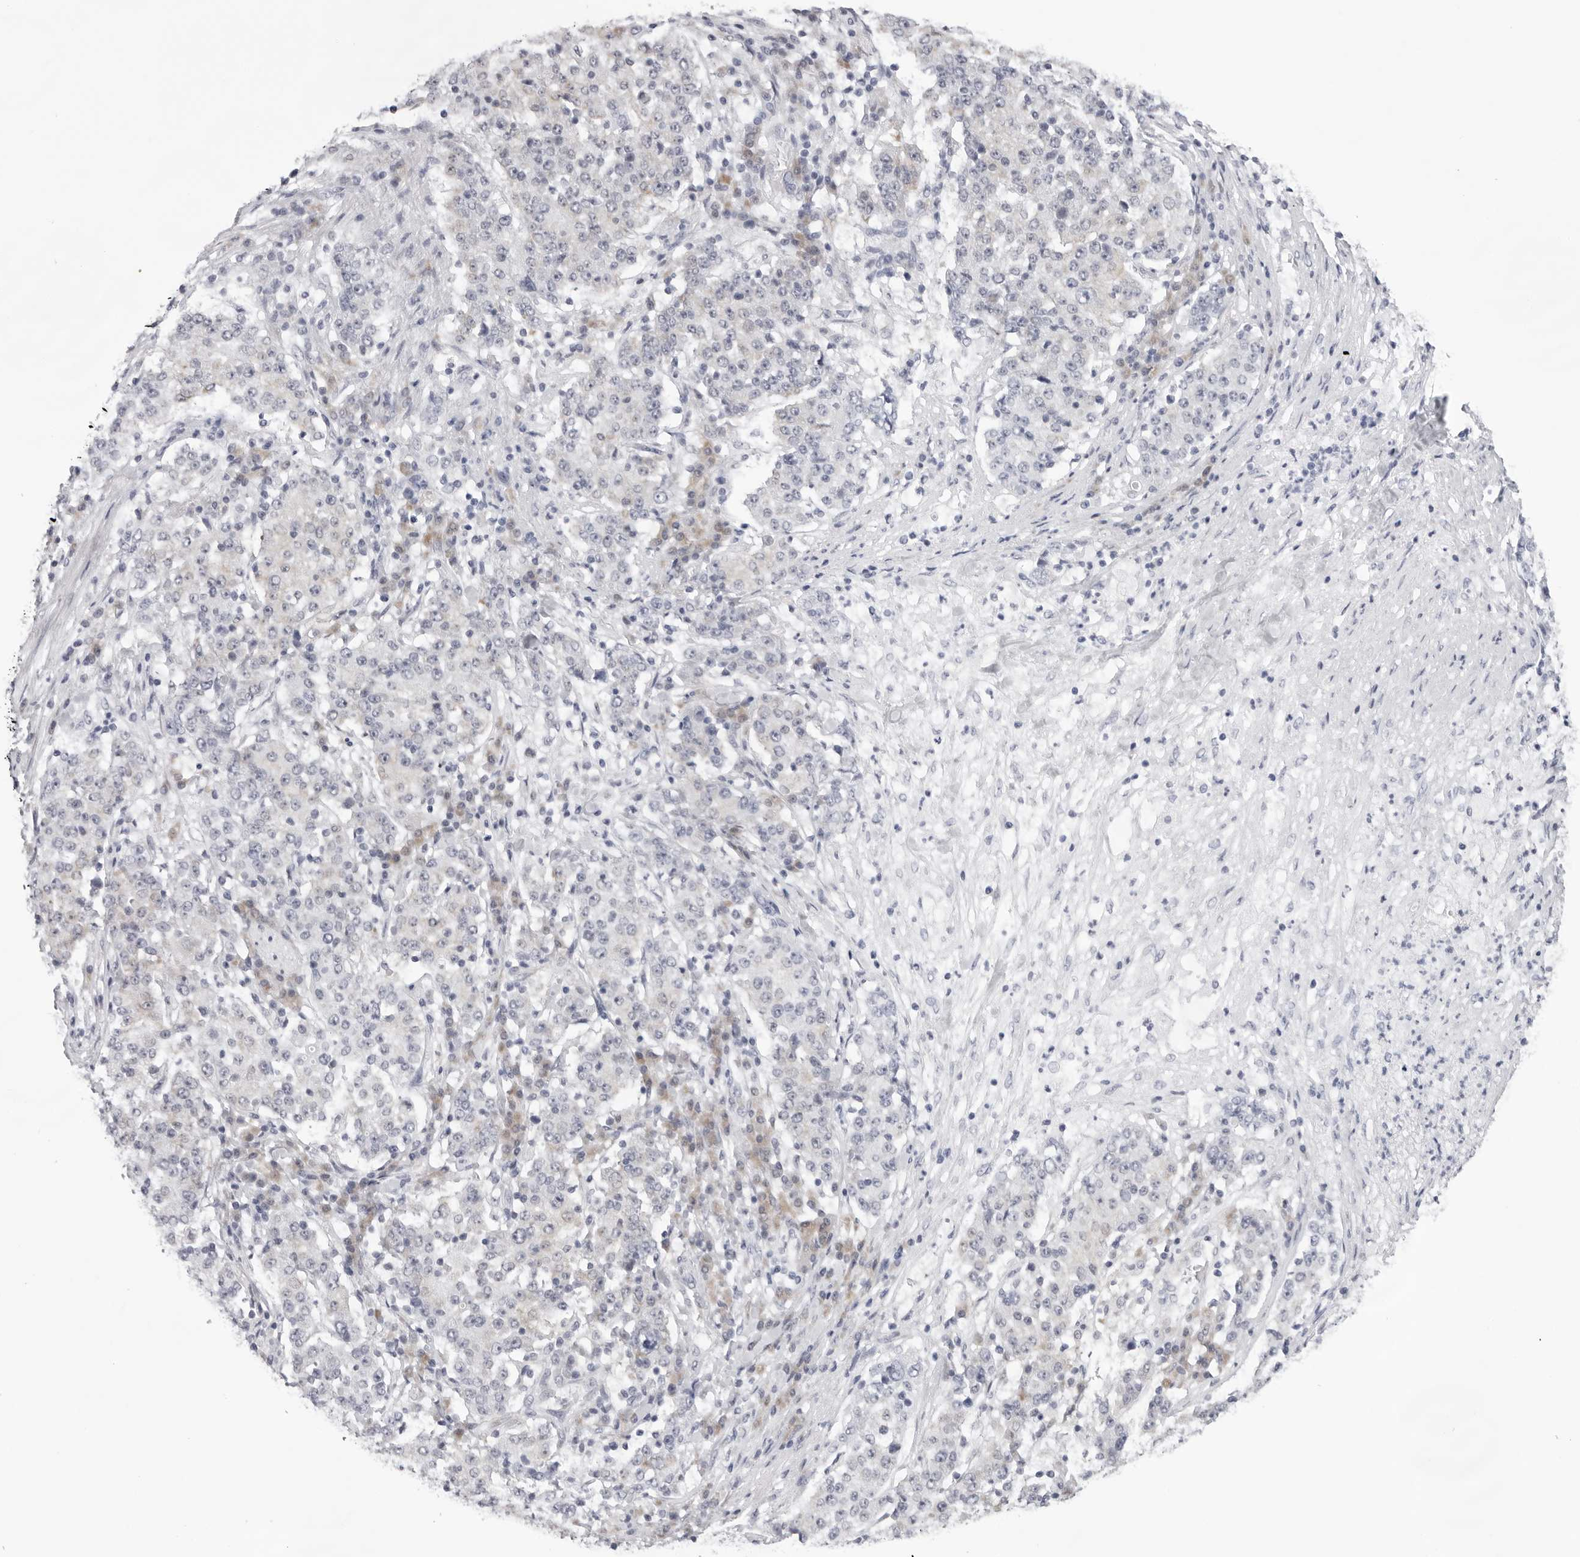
{"staining": {"intensity": "negative", "quantity": "none", "location": "none"}, "tissue": "stomach cancer", "cell_type": "Tumor cells", "image_type": "cancer", "snomed": [{"axis": "morphology", "description": "Adenocarcinoma, NOS"}, {"axis": "topography", "description": "Stomach"}], "caption": "A high-resolution histopathology image shows IHC staining of stomach adenocarcinoma, which displays no significant expression in tumor cells. (DAB immunohistochemistry (IHC) visualized using brightfield microscopy, high magnification).", "gene": "SMIM2", "patient": {"sex": "male", "age": 59}}